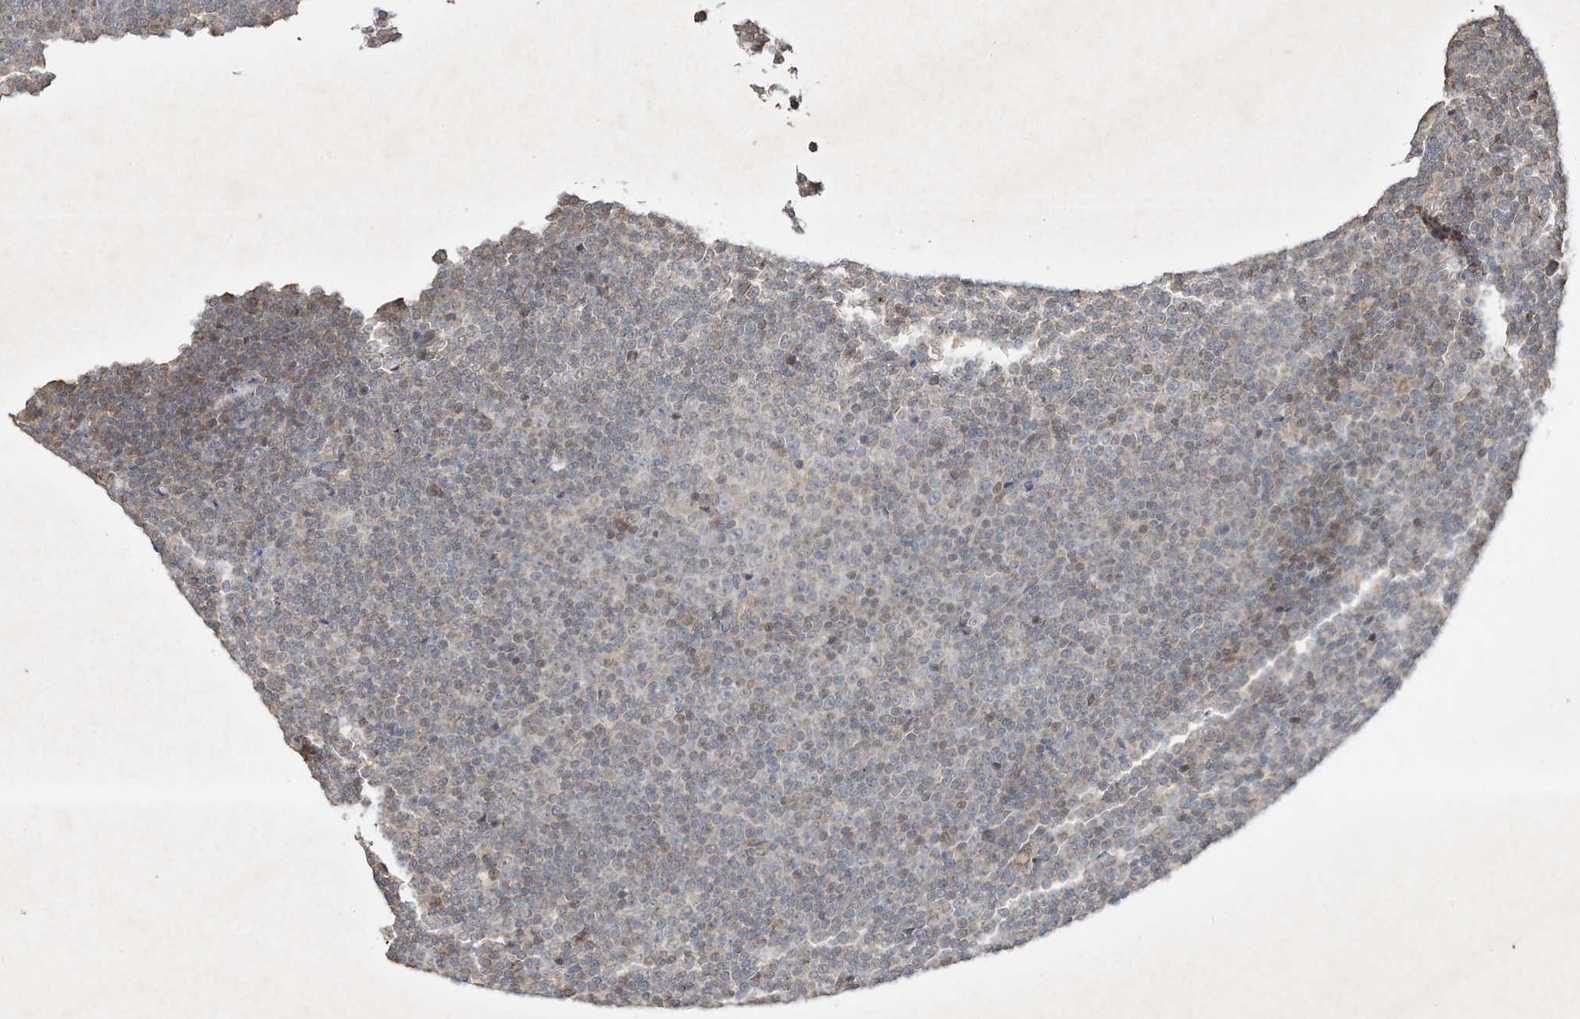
{"staining": {"intensity": "negative", "quantity": "none", "location": "none"}, "tissue": "lymphoma", "cell_type": "Tumor cells", "image_type": "cancer", "snomed": [{"axis": "morphology", "description": "Malignant lymphoma, non-Hodgkin's type, Low grade"}, {"axis": "topography", "description": "Lymph node"}], "caption": "DAB immunohistochemical staining of lymphoma displays no significant expression in tumor cells.", "gene": "BTRC", "patient": {"sex": "female", "age": 67}}